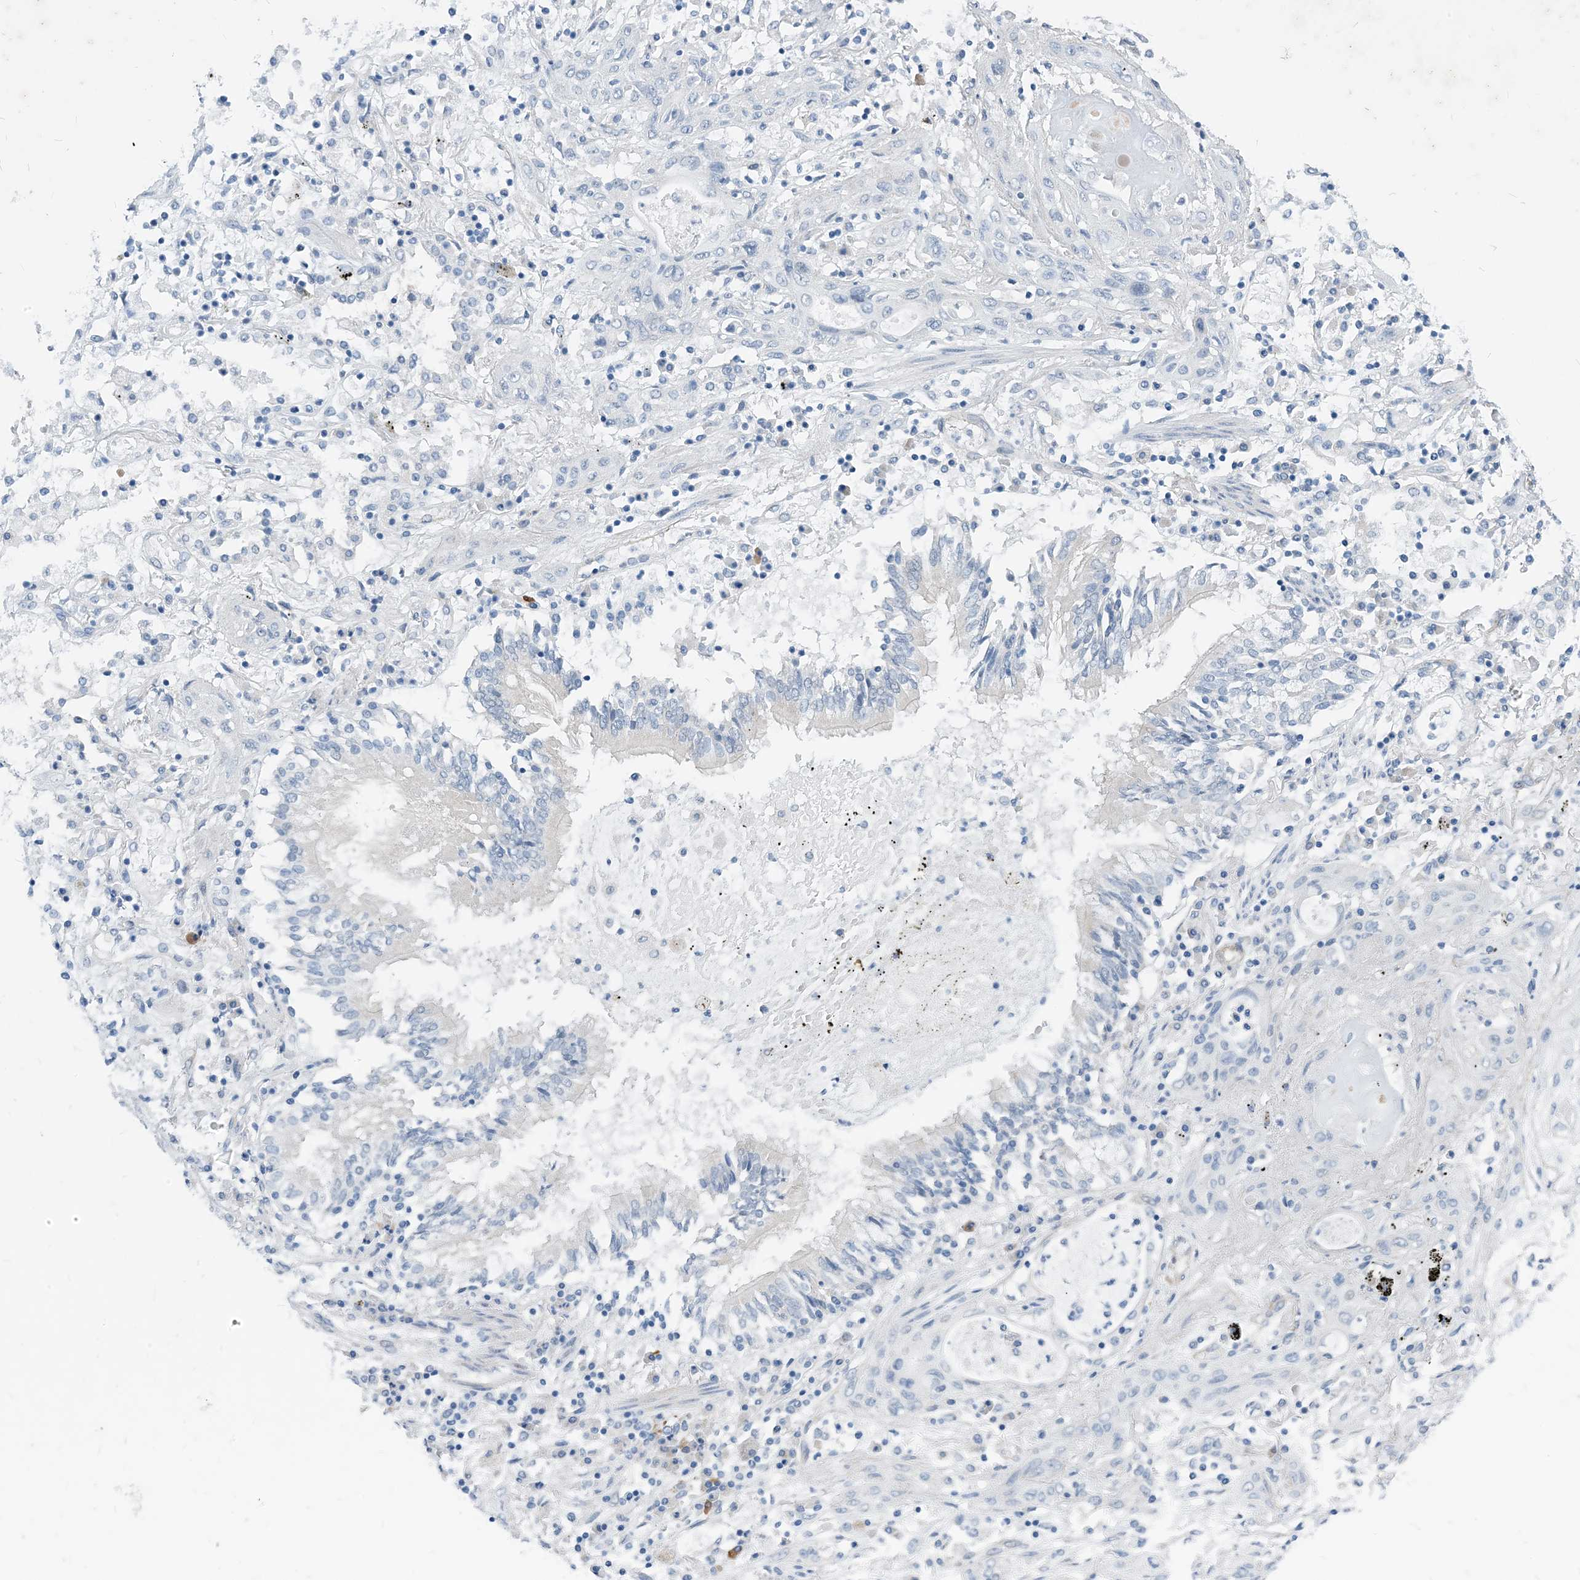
{"staining": {"intensity": "negative", "quantity": "none", "location": "none"}, "tissue": "lung cancer", "cell_type": "Tumor cells", "image_type": "cancer", "snomed": [{"axis": "morphology", "description": "Squamous cell carcinoma, NOS"}, {"axis": "topography", "description": "Lung"}], "caption": "High magnification brightfield microscopy of squamous cell carcinoma (lung) stained with DAB (3,3'-diaminobenzidine) (brown) and counterstained with hematoxylin (blue): tumor cells show no significant expression.", "gene": "PLEKHA3", "patient": {"sex": "female", "age": 47}}